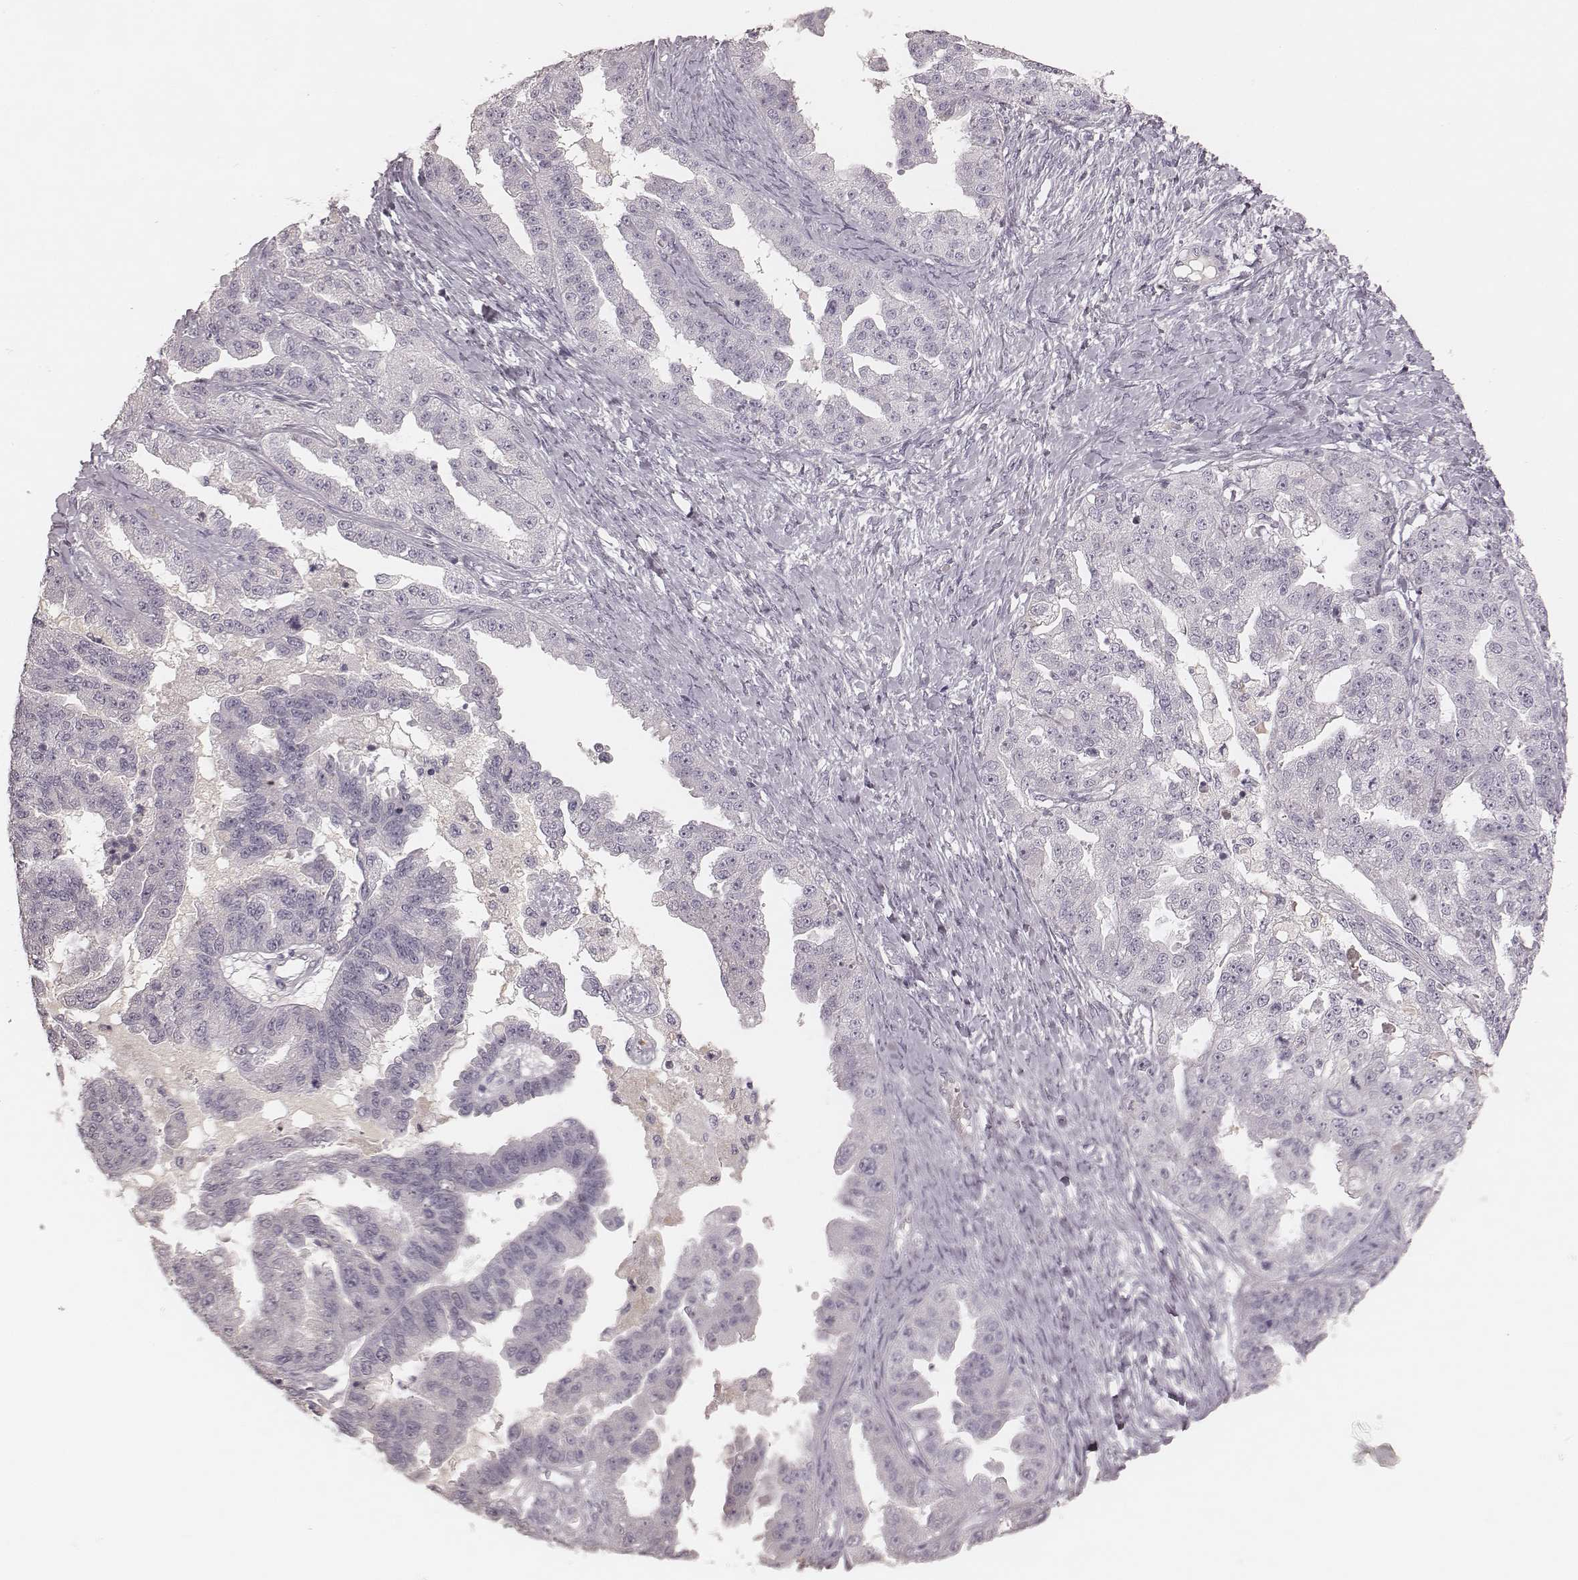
{"staining": {"intensity": "negative", "quantity": "none", "location": "none"}, "tissue": "ovarian cancer", "cell_type": "Tumor cells", "image_type": "cancer", "snomed": [{"axis": "morphology", "description": "Cystadenocarcinoma, serous, NOS"}, {"axis": "topography", "description": "Ovary"}], "caption": "An immunohistochemistry image of ovarian cancer (serous cystadenocarcinoma) is shown. There is no staining in tumor cells of ovarian cancer (serous cystadenocarcinoma).", "gene": "SMIM24", "patient": {"sex": "female", "age": 58}}